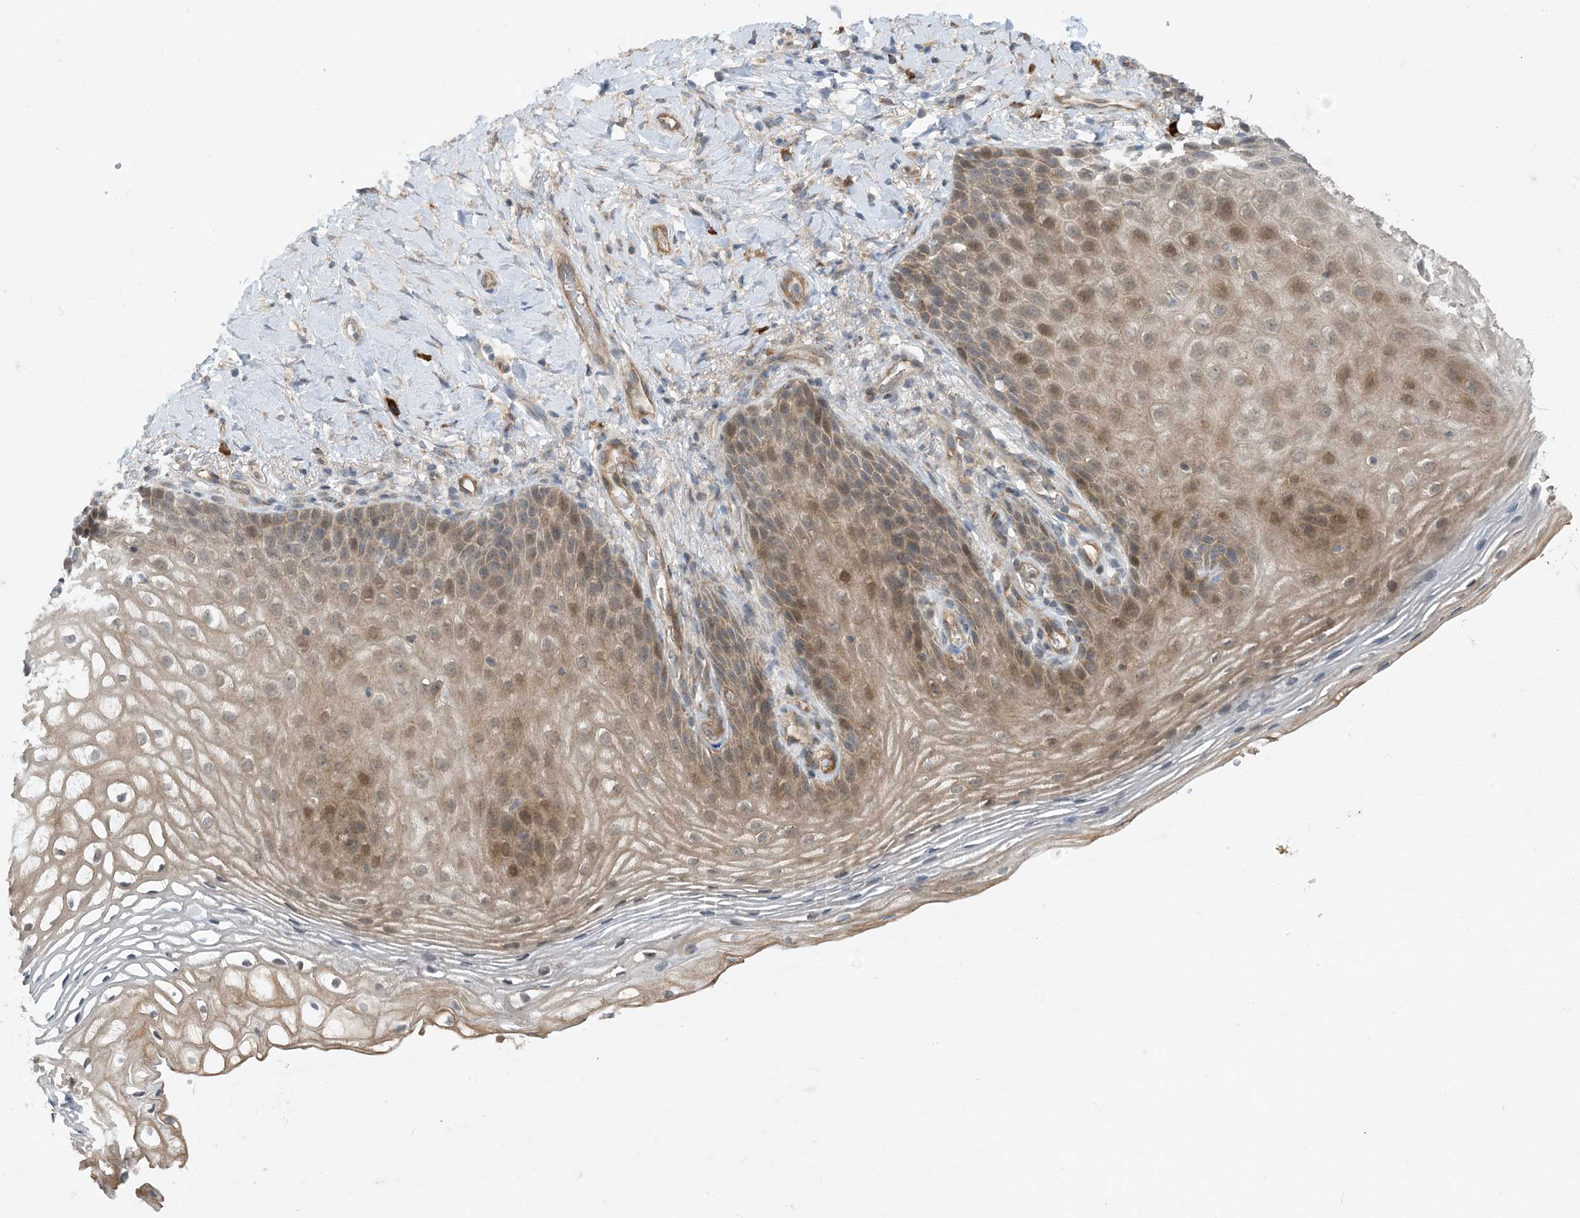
{"staining": {"intensity": "moderate", "quantity": "25%-75%", "location": "cytoplasmic/membranous,nuclear"}, "tissue": "vagina", "cell_type": "Squamous epithelial cells", "image_type": "normal", "snomed": [{"axis": "morphology", "description": "Normal tissue, NOS"}, {"axis": "topography", "description": "Vagina"}], "caption": "Squamous epithelial cells display moderate cytoplasmic/membranous,nuclear staining in about 25%-75% of cells in normal vagina.", "gene": "PHOSPHO2", "patient": {"sex": "female", "age": 60}}